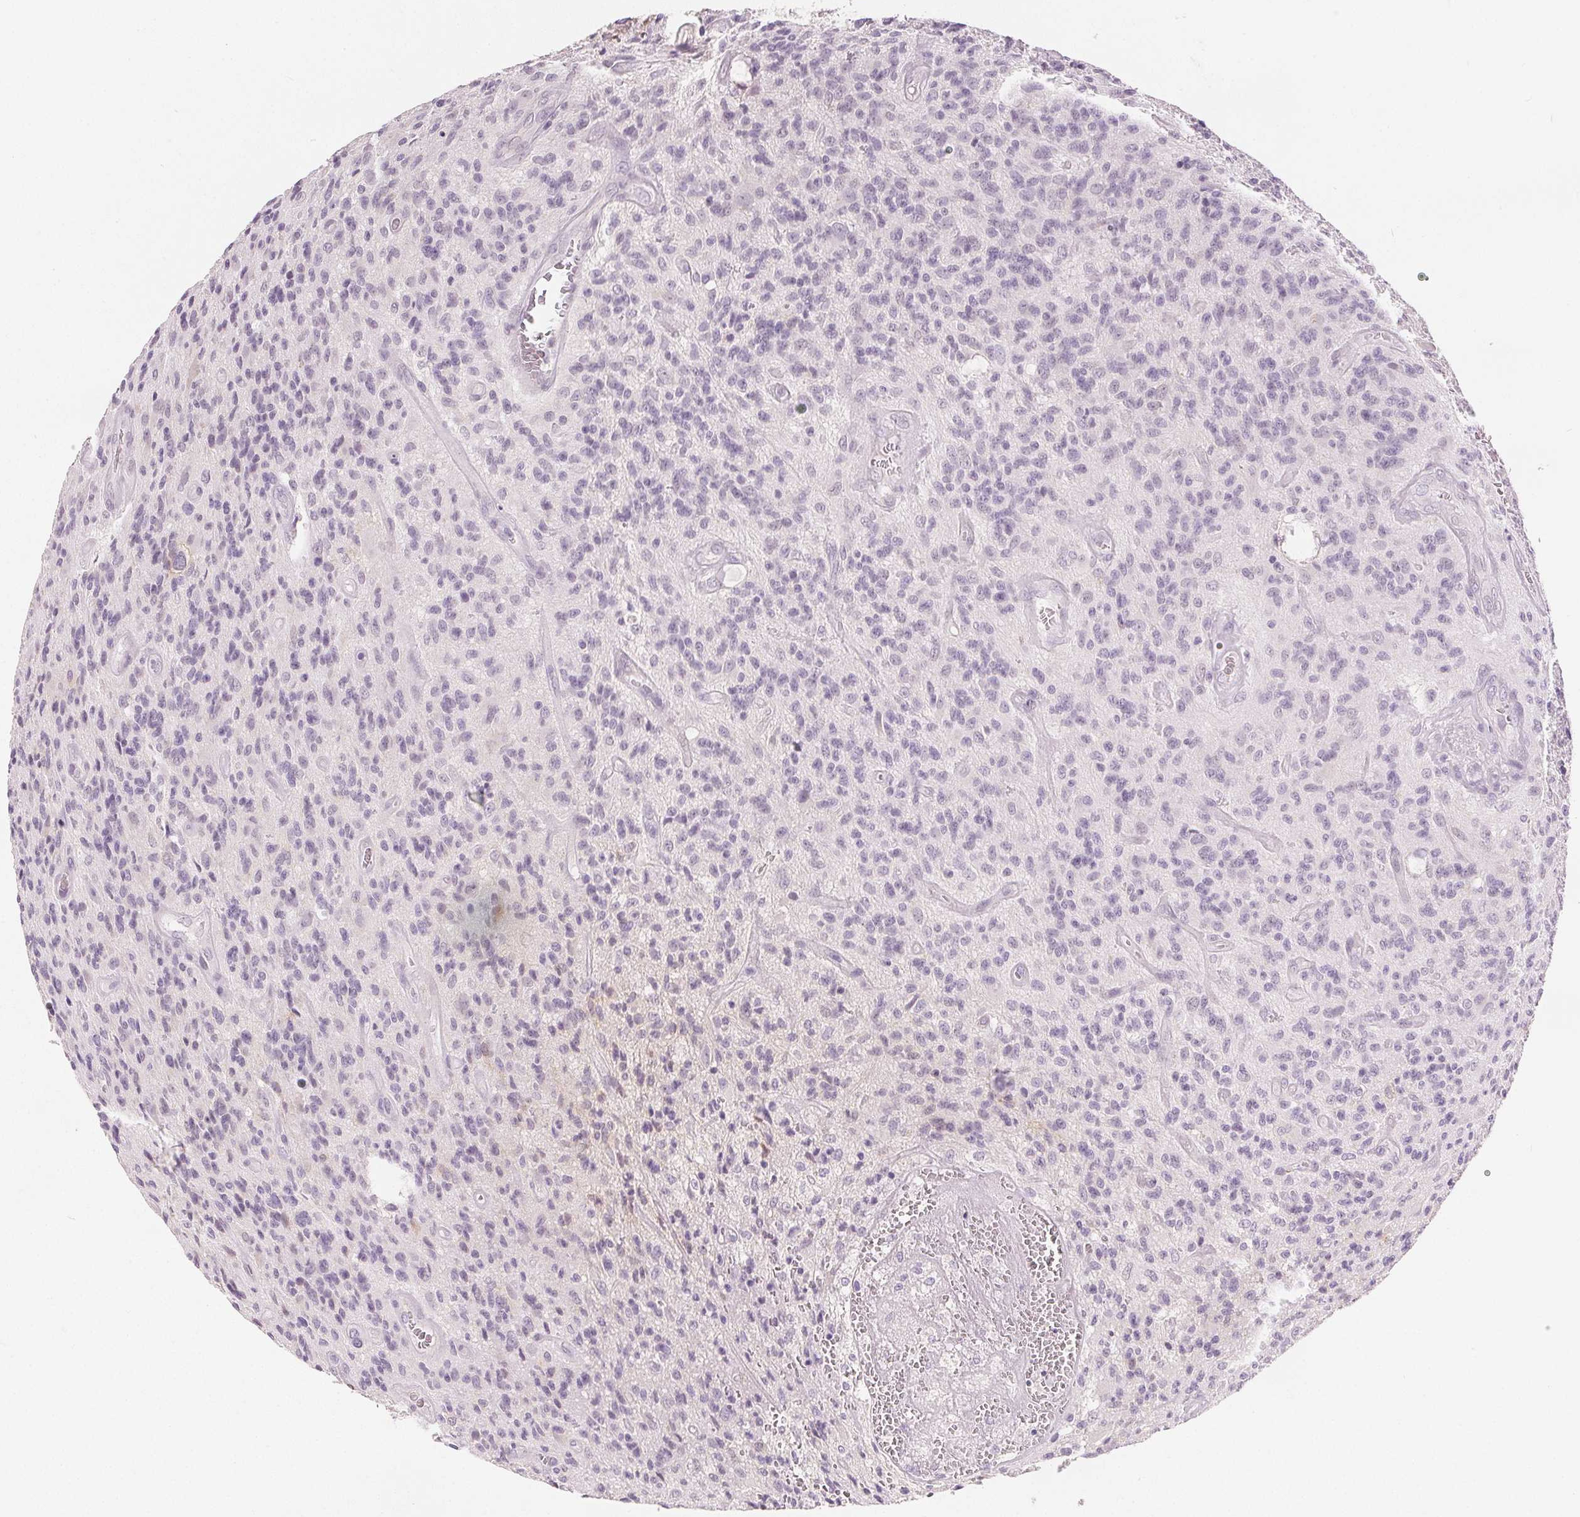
{"staining": {"intensity": "negative", "quantity": "none", "location": "none"}, "tissue": "glioma", "cell_type": "Tumor cells", "image_type": "cancer", "snomed": [{"axis": "morphology", "description": "Glioma, malignant, High grade"}, {"axis": "topography", "description": "Brain"}], "caption": "Tumor cells show no significant protein positivity in malignant glioma (high-grade).", "gene": "CA12", "patient": {"sex": "male", "age": 76}}